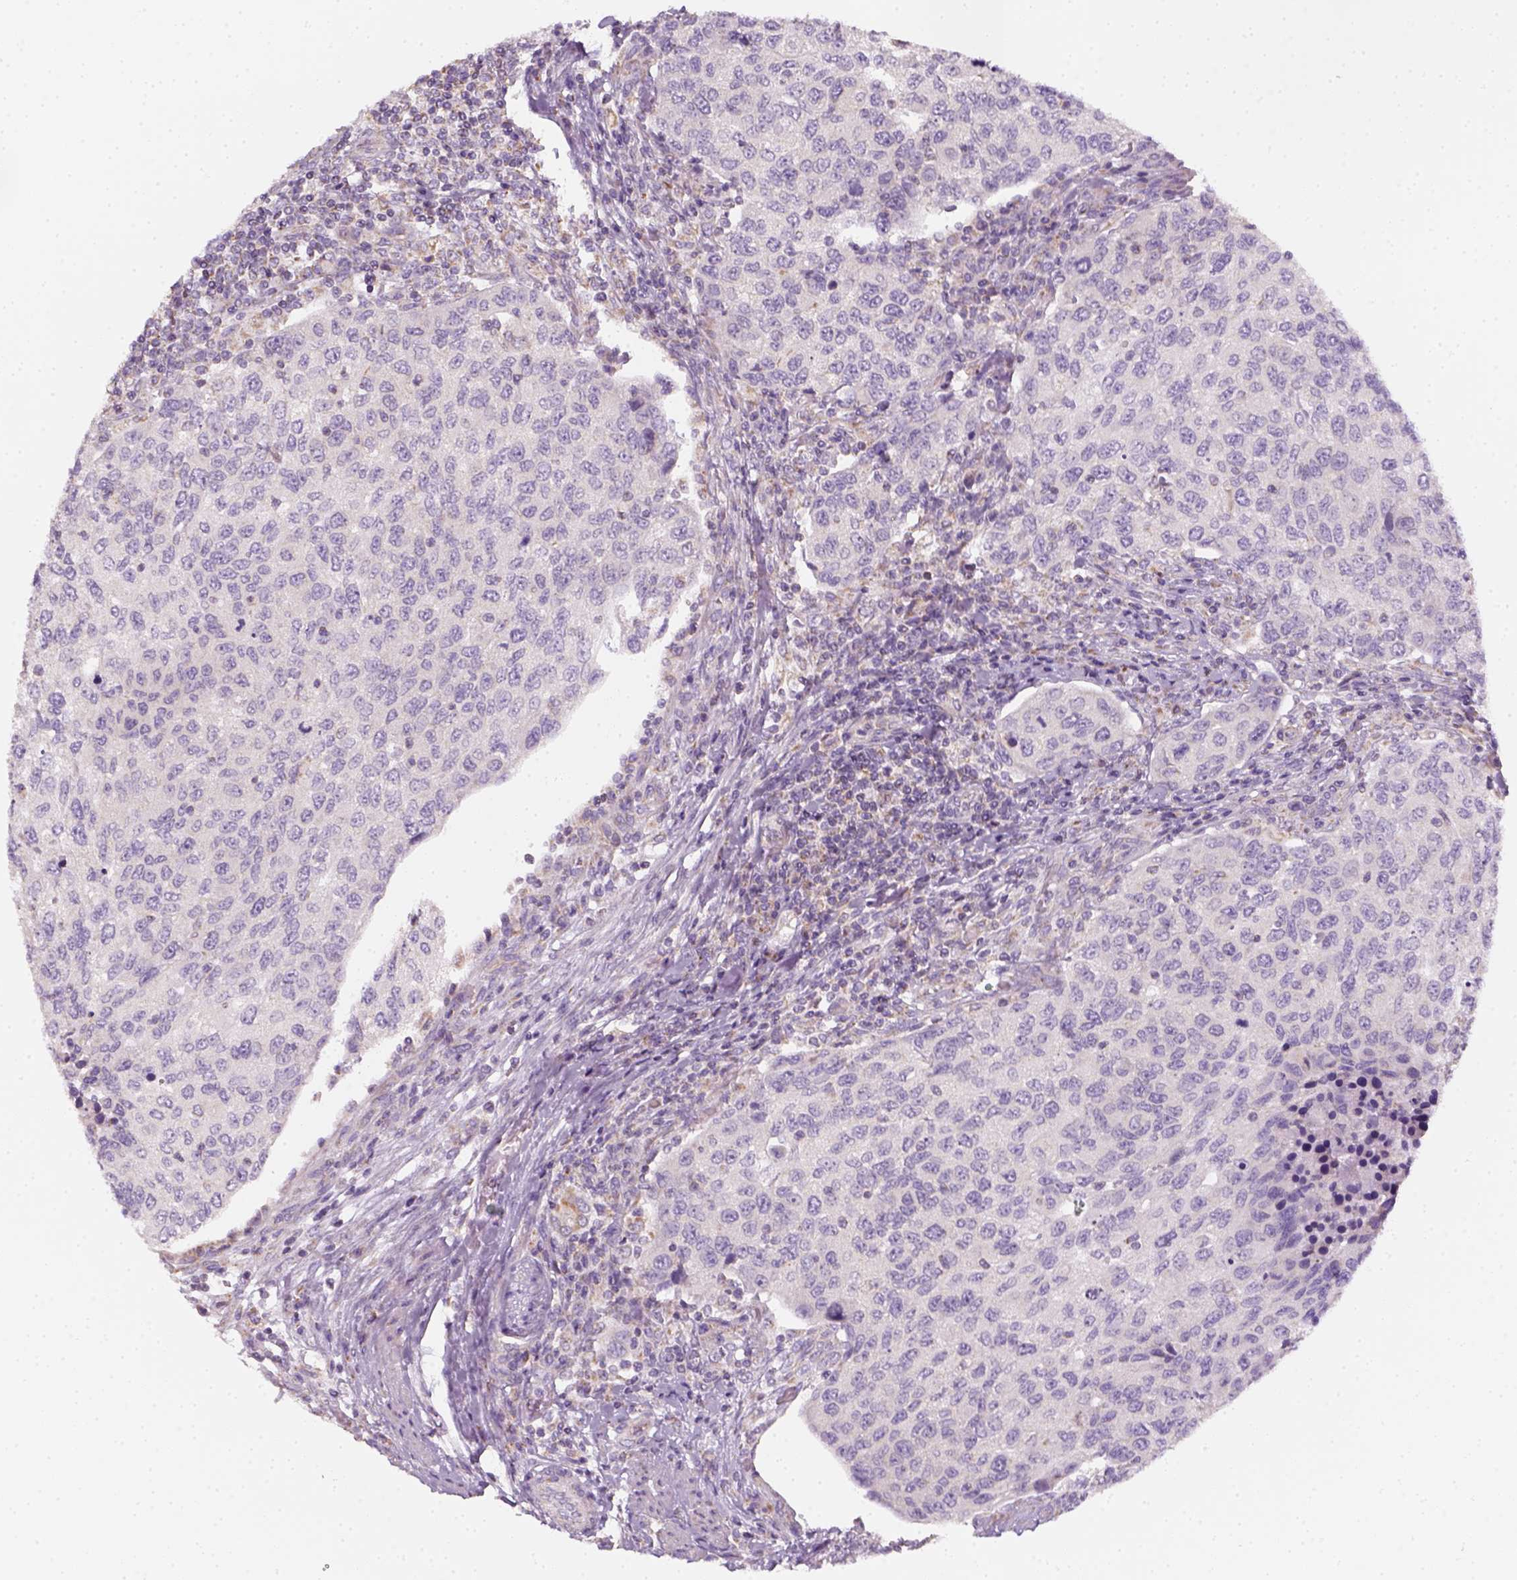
{"staining": {"intensity": "negative", "quantity": "none", "location": "none"}, "tissue": "urothelial cancer", "cell_type": "Tumor cells", "image_type": "cancer", "snomed": [{"axis": "morphology", "description": "Urothelial carcinoma, High grade"}, {"axis": "topography", "description": "Urinary bladder"}], "caption": "DAB immunohistochemical staining of human high-grade urothelial carcinoma reveals no significant staining in tumor cells. (DAB (3,3'-diaminobenzidine) immunohistochemistry, high magnification).", "gene": "AWAT2", "patient": {"sex": "female", "age": 78}}